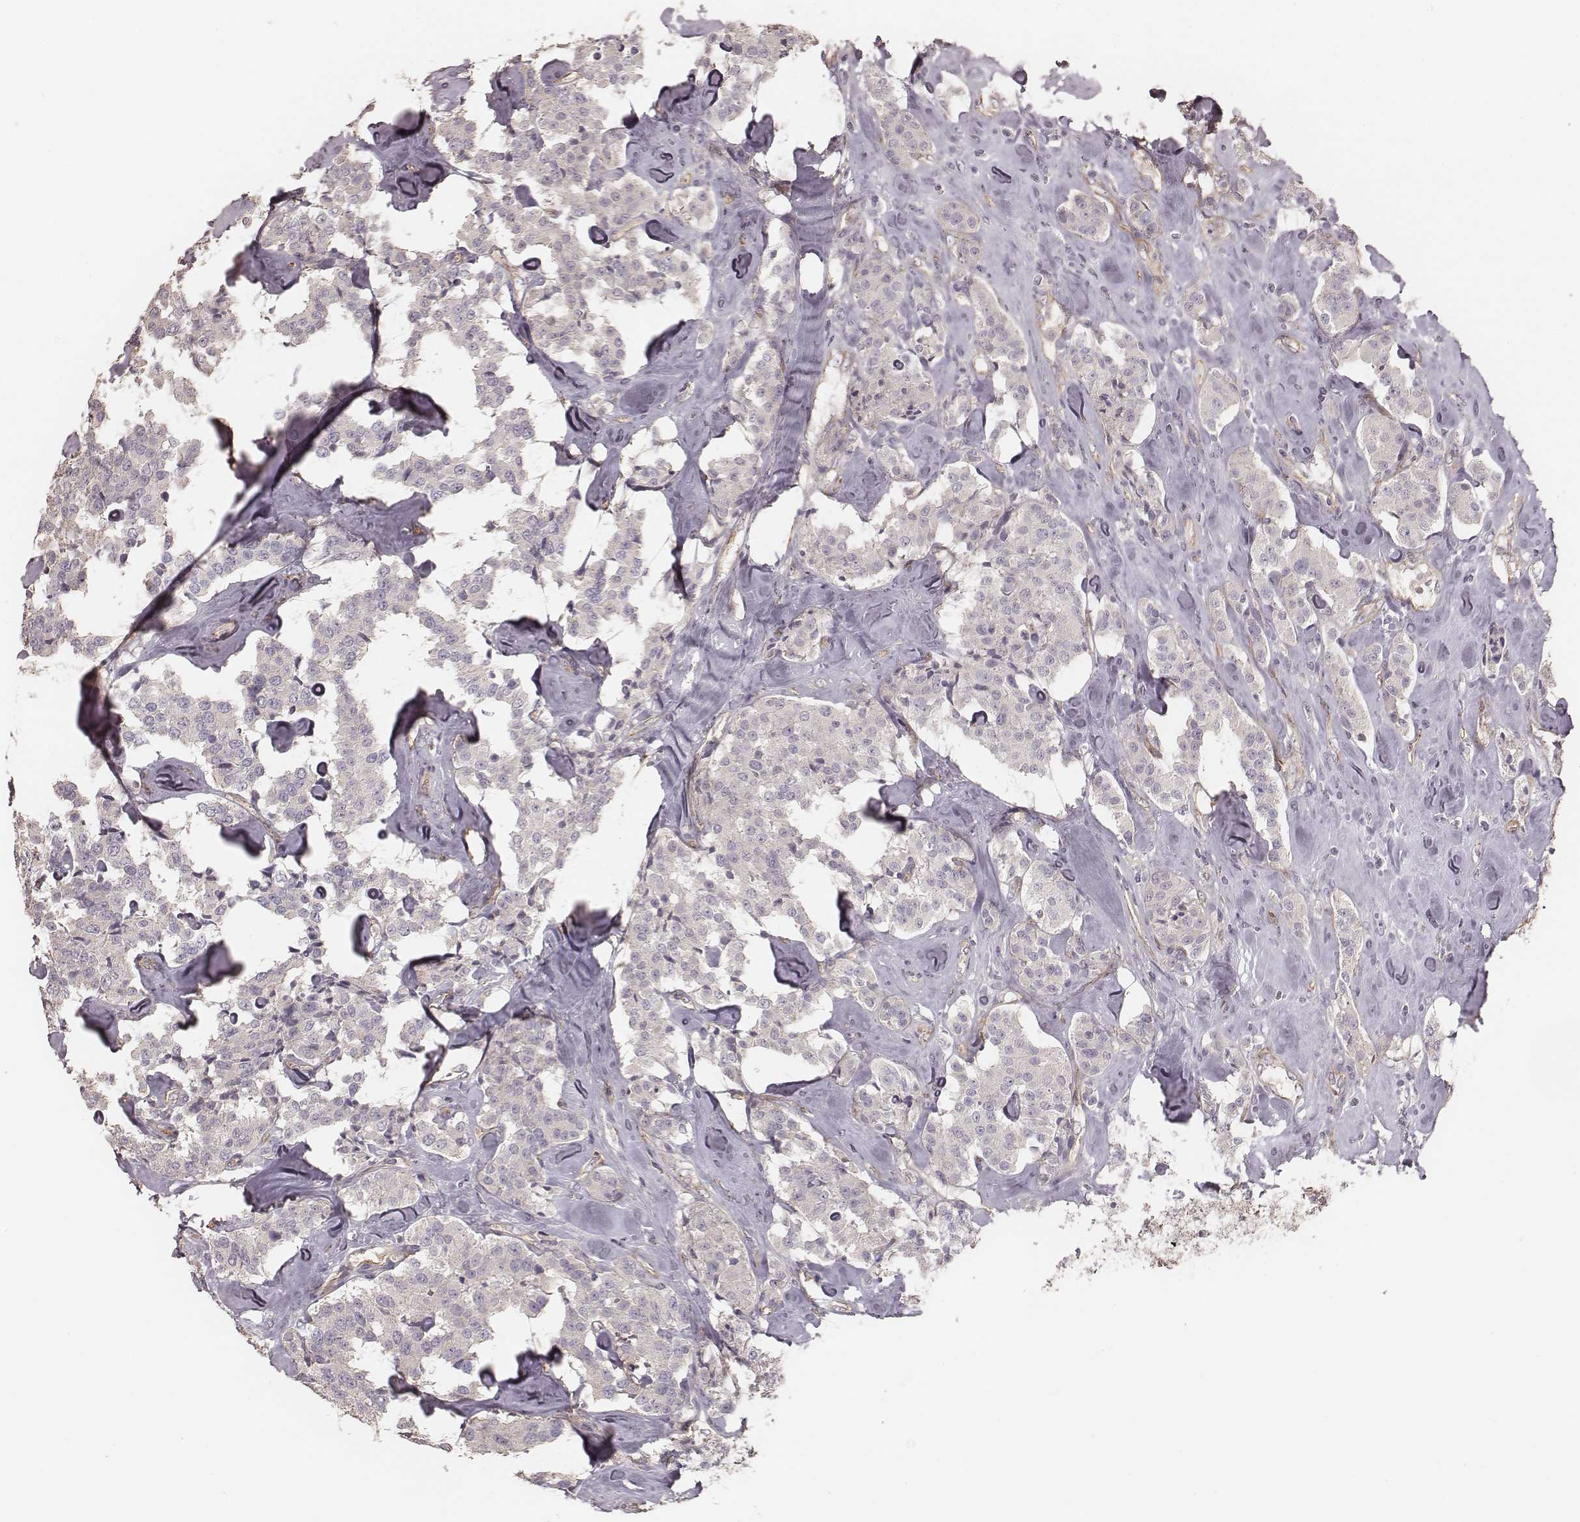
{"staining": {"intensity": "negative", "quantity": "none", "location": "none"}, "tissue": "carcinoid", "cell_type": "Tumor cells", "image_type": "cancer", "snomed": [{"axis": "morphology", "description": "Carcinoid, malignant, NOS"}, {"axis": "topography", "description": "Pancreas"}], "caption": "Tumor cells are negative for brown protein staining in carcinoid.", "gene": "OTOGL", "patient": {"sex": "male", "age": 41}}